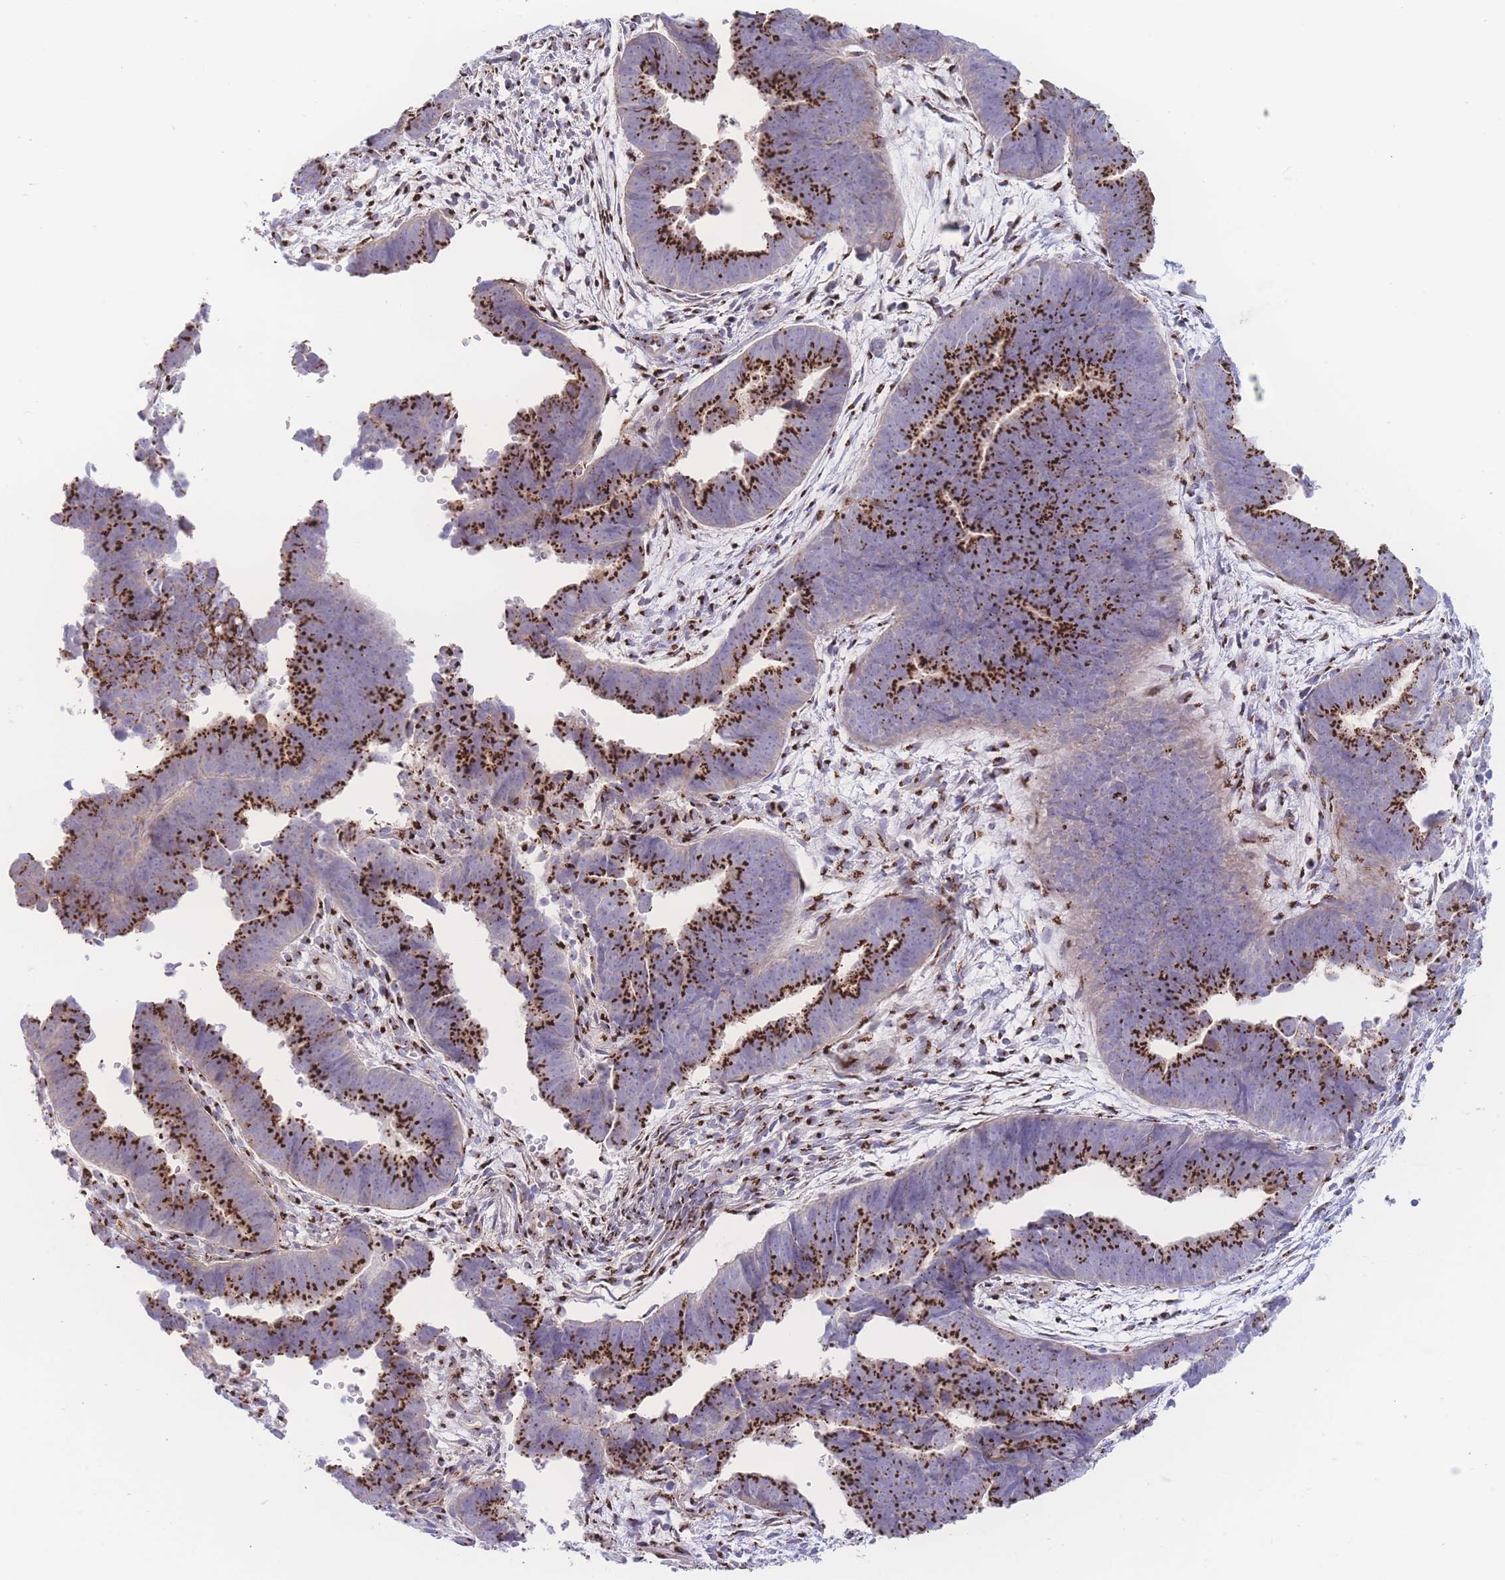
{"staining": {"intensity": "strong", "quantity": ">75%", "location": "cytoplasmic/membranous"}, "tissue": "endometrial cancer", "cell_type": "Tumor cells", "image_type": "cancer", "snomed": [{"axis": "morphology", "description": "Adenocarcinoma, NOS"}, {"axis": "topography", "description": "Endometrium"}], "caption": "Protein staining by immunohistochemistry demonstrates strong cytoplasmic/membranous expression in approximately >75% of tumor cells in endometrial adenocarcinoma. (IHC, brightfield microscopy, high magnification).", "gene": "GOLM2", "patient": {"sex": "female", "age": 75}}